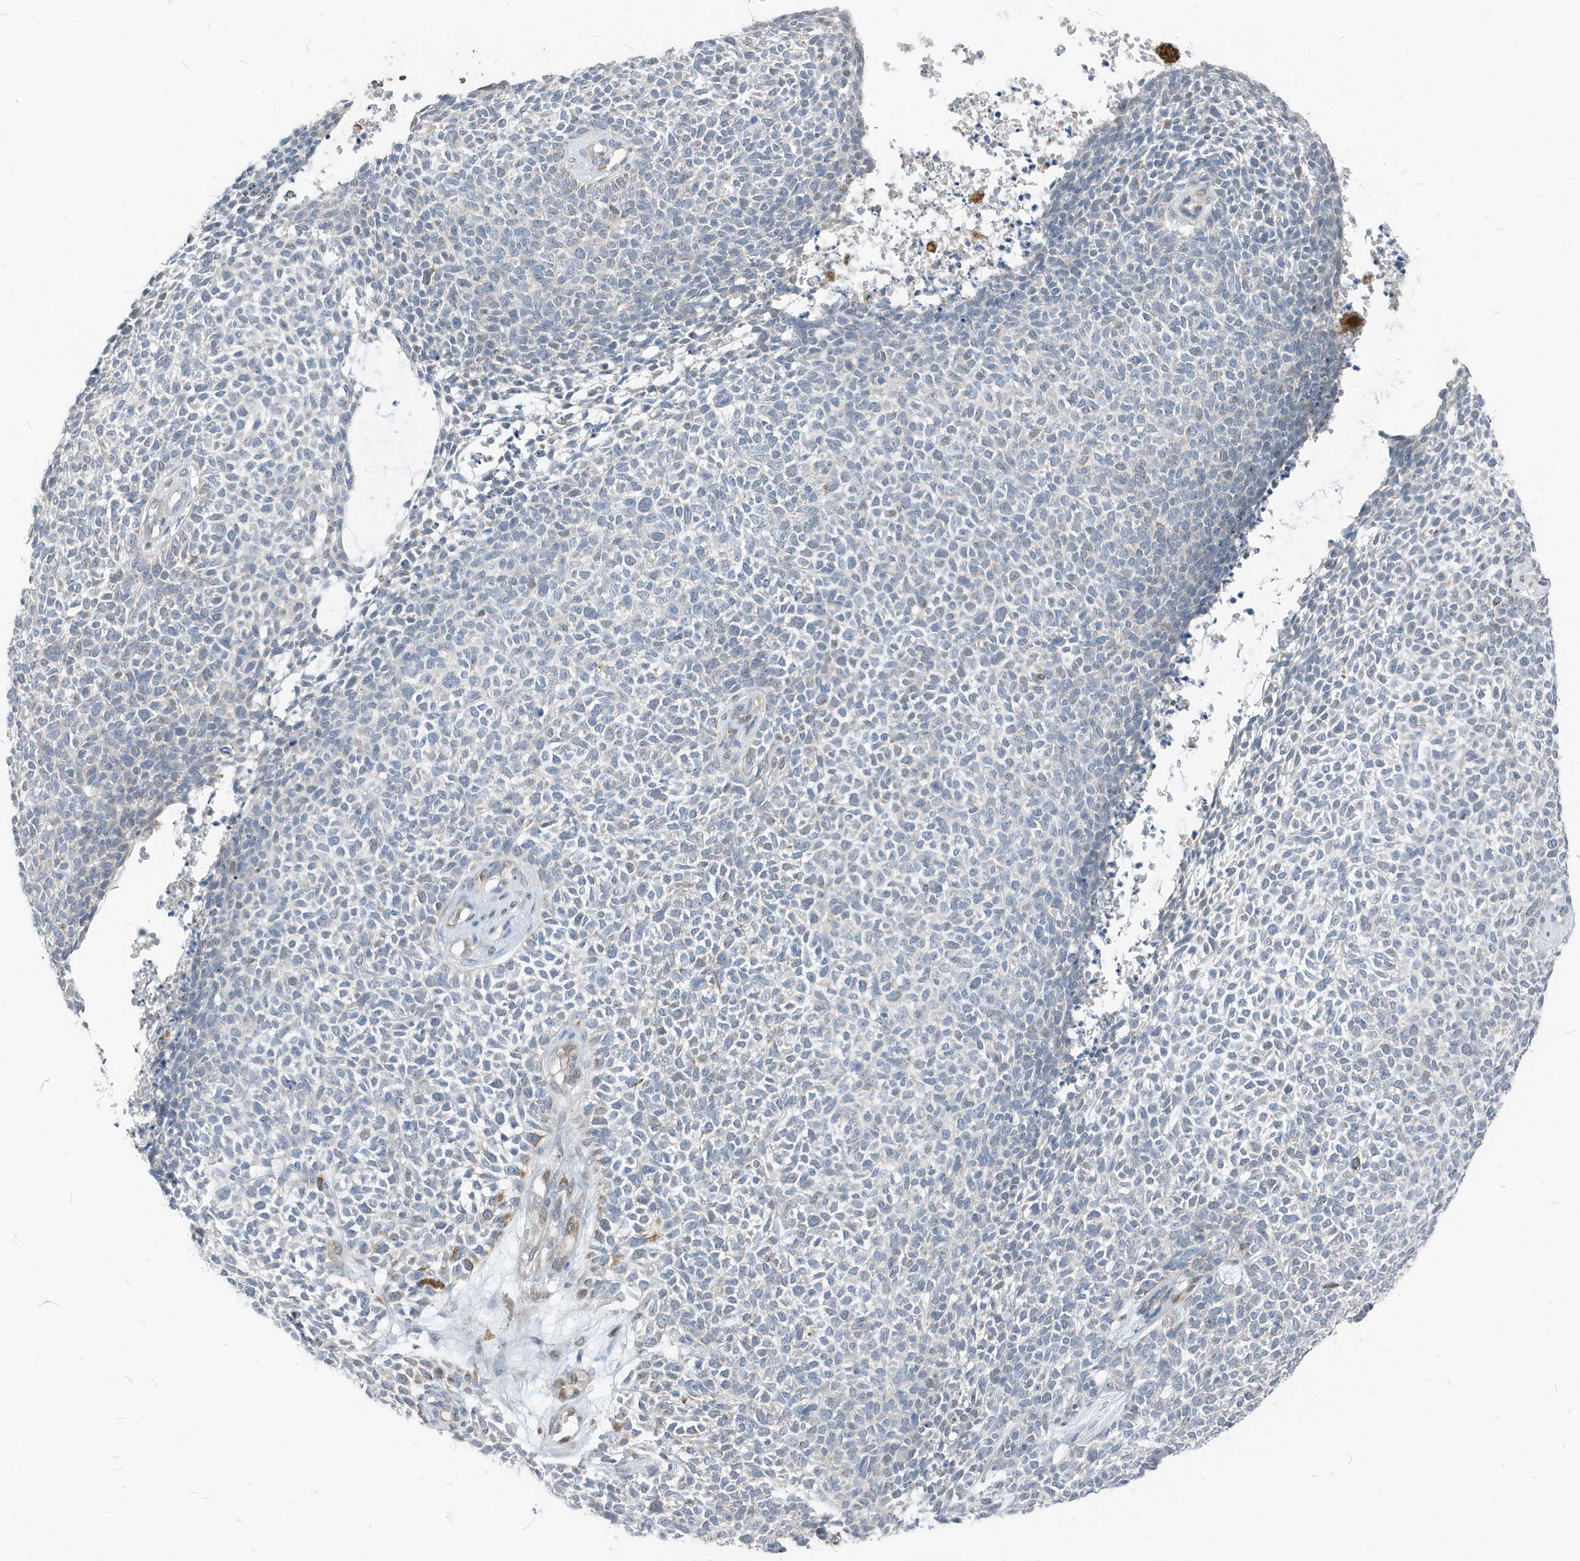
{"staining": {"intensity": "negative", "quantity": "none", "location": "none"}, "tissue": "skin cancer", "cell_type": "Tumor cells", "image_type": "cancer", "snomed": [{"axis": "morphology", "description": "Basal cell carcinoma"}, {"axis": "topography", "description": "Skin"}], "caption": "Basal cell carcinoma (skin) was stained to show a protein in brown. There is no significant staining in tumor cells. (Stains: DAB immunohistochemistry with hematoxylin counter stain, Microscopy: brightfield microscopy at high magnification).", "gene": "NCOA7", "patient": {"sex": "female", "age": 84}}